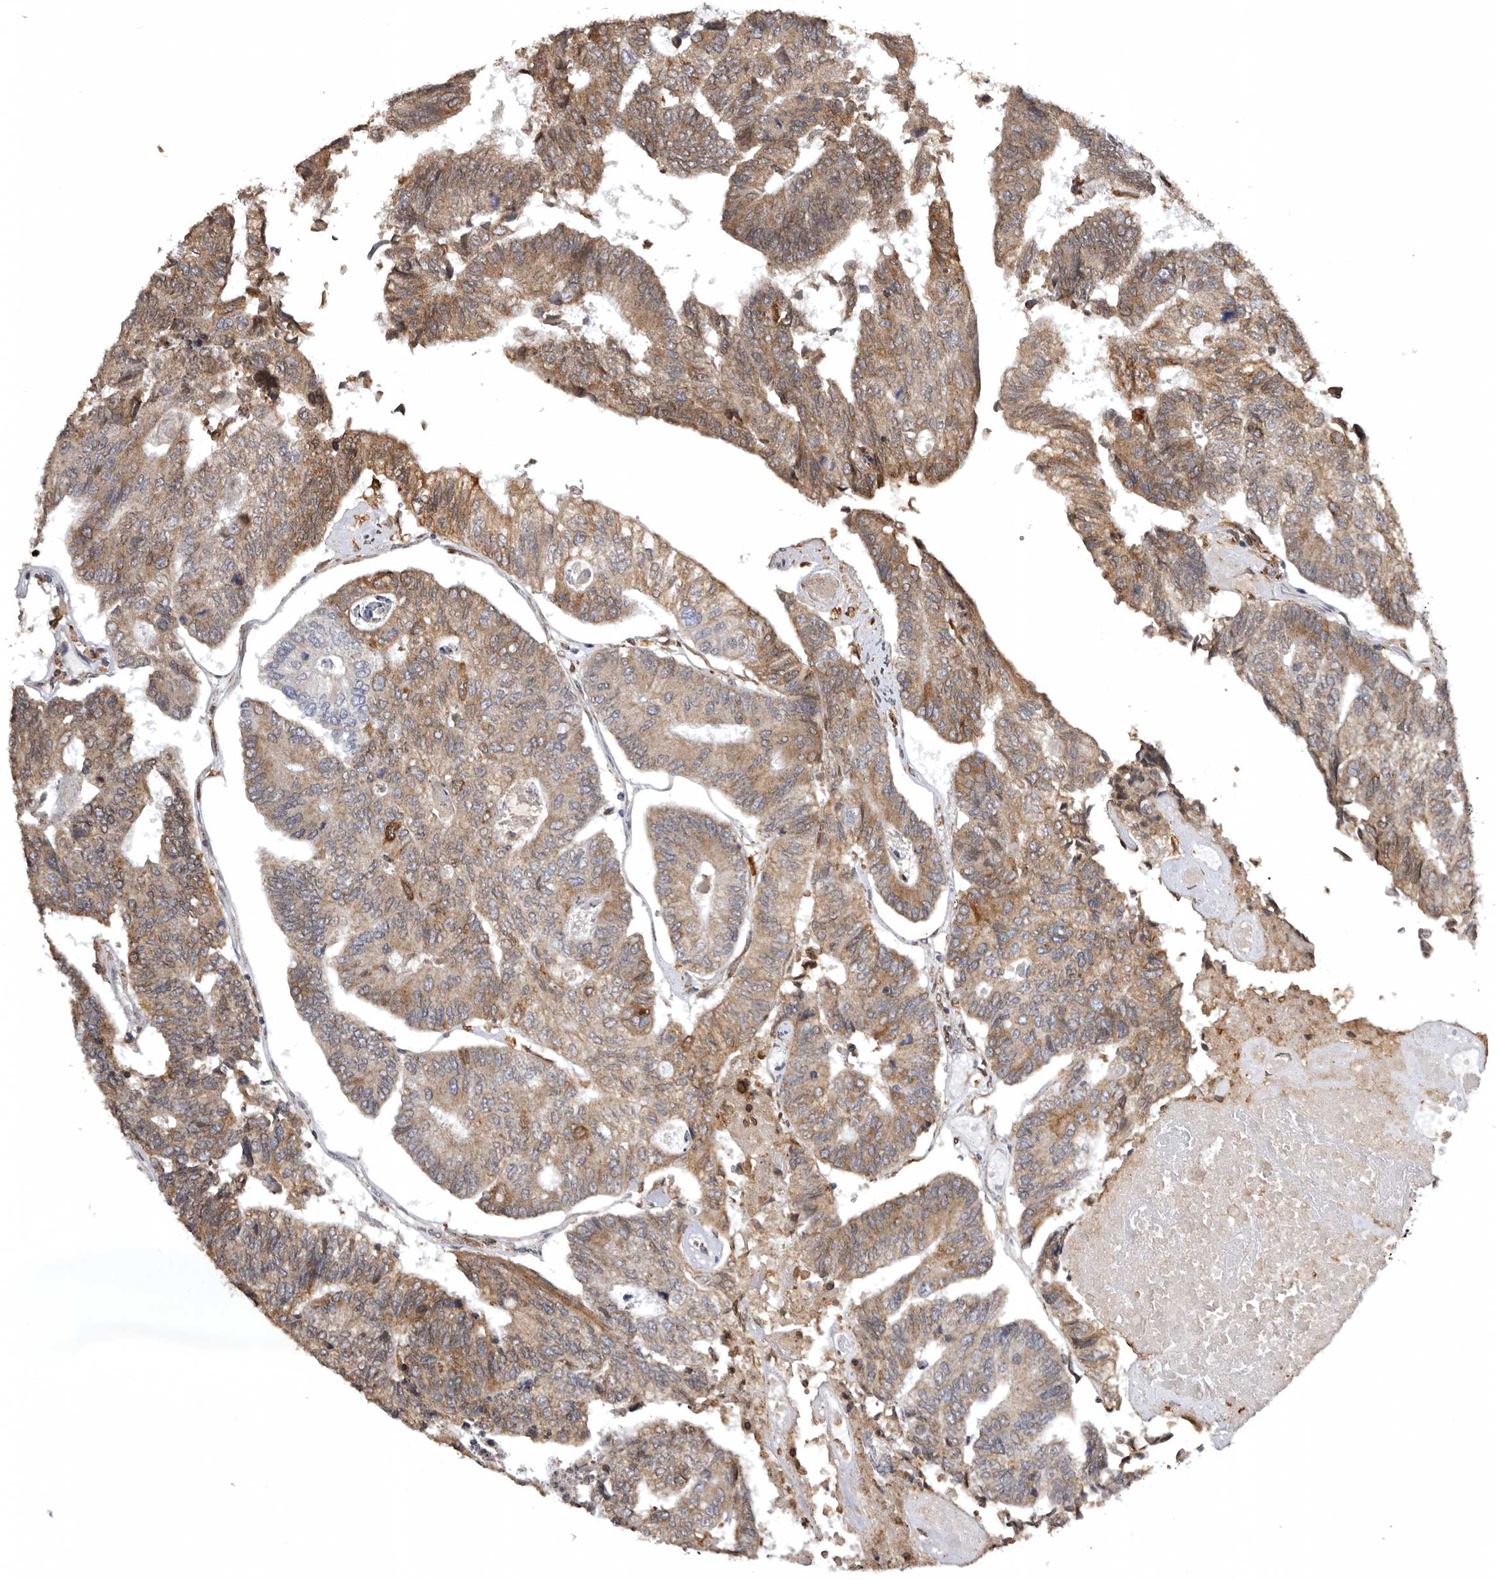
{"staining": {"intensity": "moderate", "quantity": ">75%", "location": "cytoplasmic/membranous"}, "tissue": "colorectal cancer", "cell_type": "Tumor cells", "image_type": "cancer", "snomed": [{"axis": "morphology", "description": "Adenocarcinoma, NOS"}, {"axis": "topography", "description": "Colon"}], "caption": "DAB (3,3'-diaminobenzidine) immunohistochemical staining of colorectal cancer shows moderate cytoplasmic/membranous protein staining in approximately >75% of tumor cells.", "gene": "INKA2", "patient": {"sex": "female", "age": 67}}